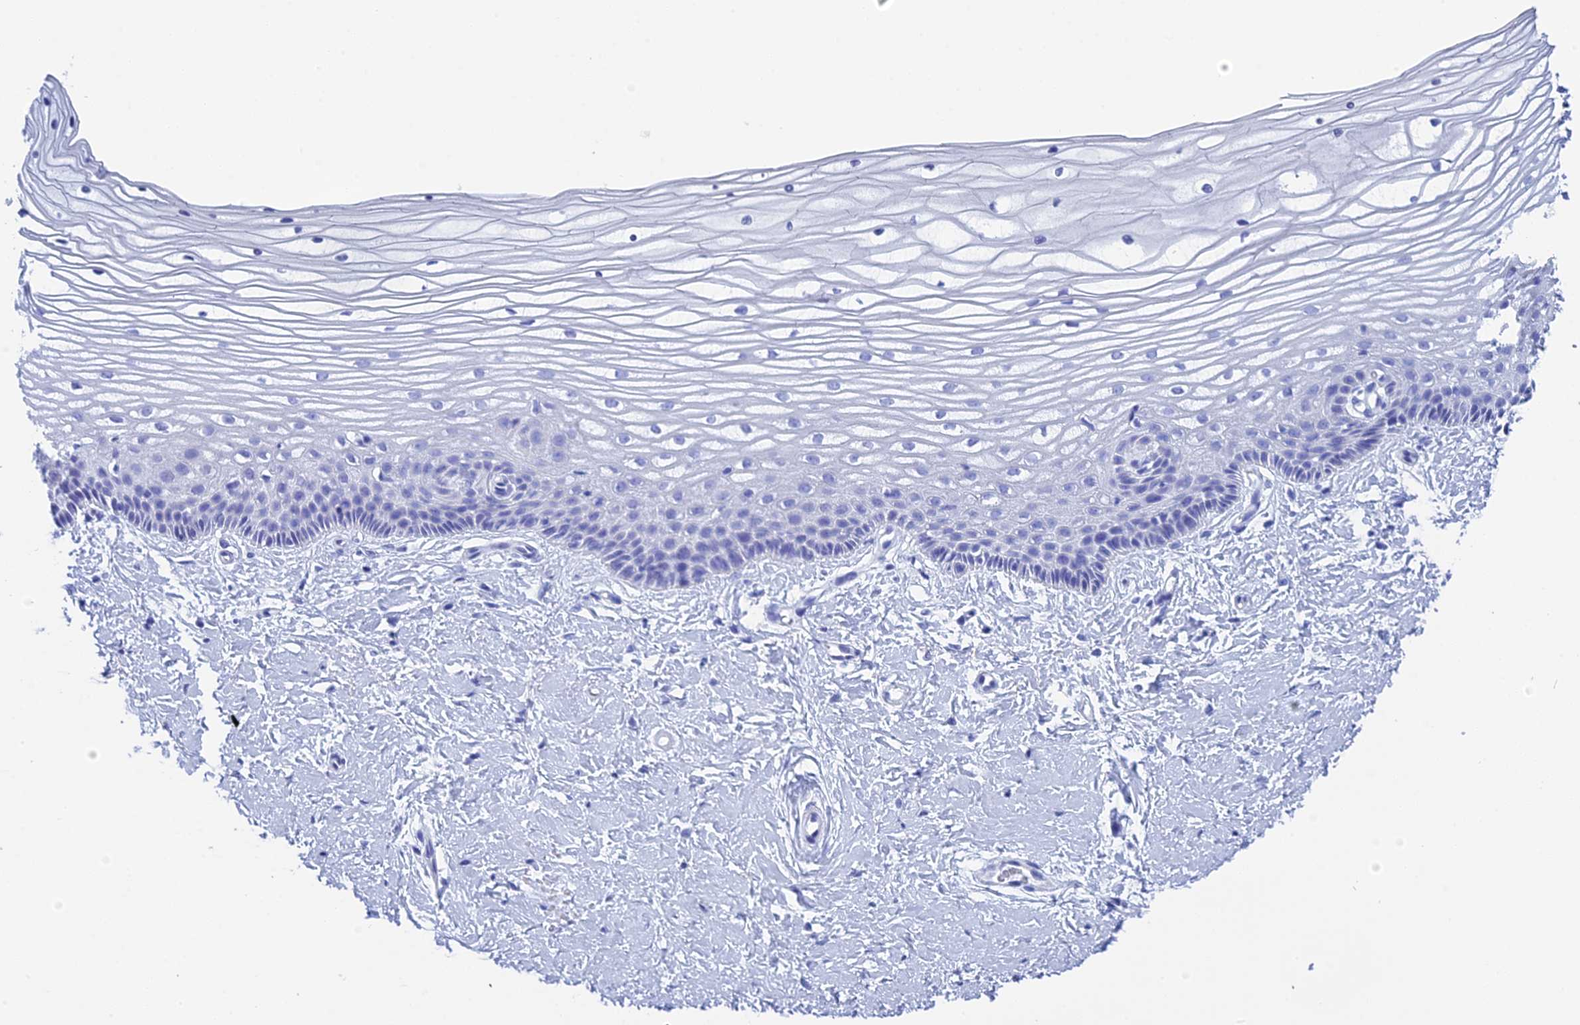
{"staining": {"intensity": "negative", "quantity": "none", "location": "none"}, "tissue": "vagina", "cell_type": "Squamous epithelial cells", "image_type": "normal", "snomed": [{"axis": "morphology", "description": "Normal tissue, NOS"}, {"axis": "topography", "description": "Vagina"}, {"axis": "topography", "description": "Cervix"}], "caption": "Immunohistochemistry (IHC) of unremarkable vagina displays no staining in squamous epithelial cells.", "gene": "TEX101", "patient": {"sex": "female", "age": 40}}